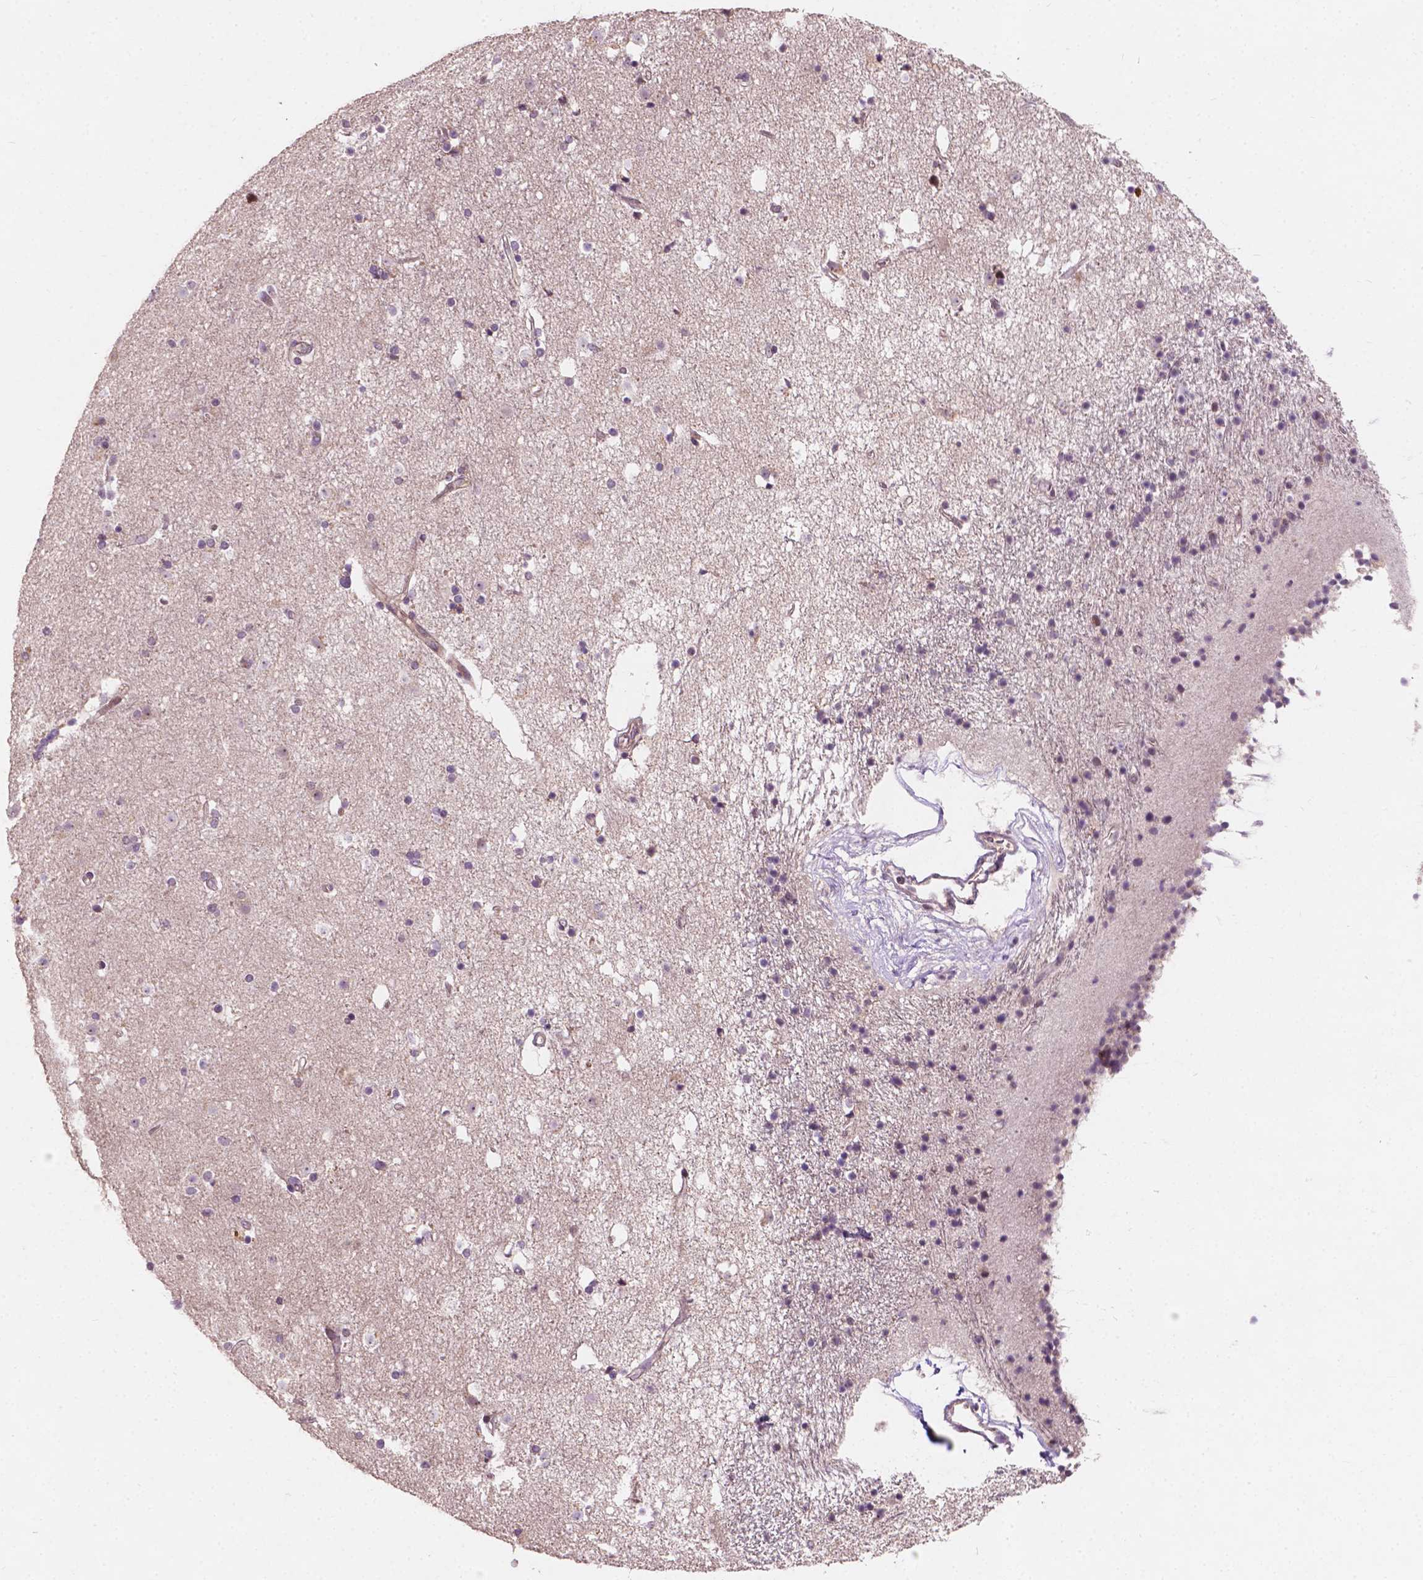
{"staining": {"intensity": "negative", "quantity": "none", "location": "none"}, "tissue": "caudate", "cell_type": "Glial cells", "image_type": "normal", "snomed": [{"axis": "morphology", "description": "Normal tissue, NOS"}, {"axis": "topography", "description": "Lateral ventricle wall"}], "caption": "This is an immunohistochemistry (IHC) image of unremarkable human caudate. There is no staining in glial cells.", "gene": "DUSP16", "patient": {"sex": "female", "age": 71}}